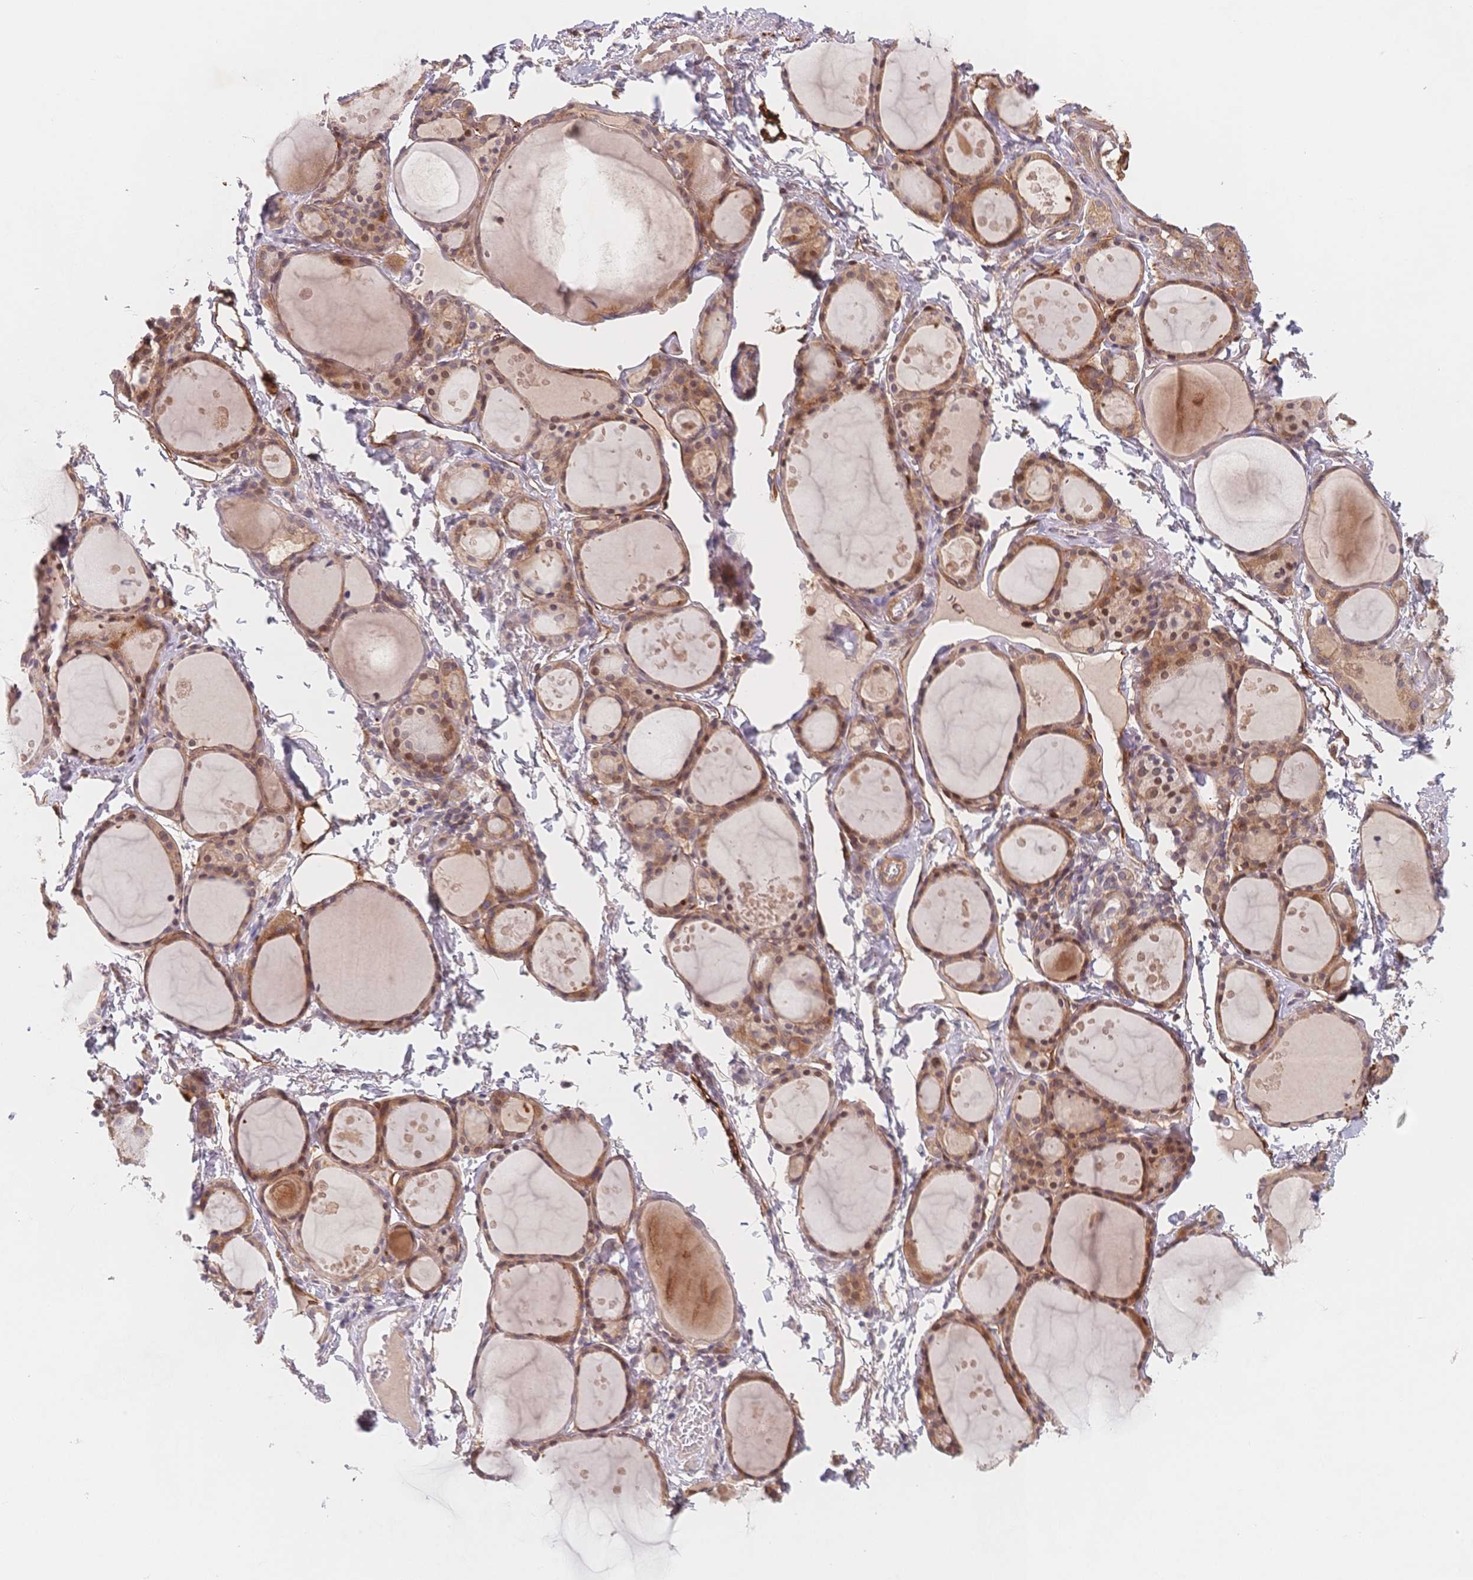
{"staining": {"intensity": "moderate", "quantity": ">75%", "location": "cytoplasmic/membranous"}, "tissue": "thyroid gland", "cell_type": "Glandular cells", "image_type": "normal", "snomed": [{"axis": "morphology", "description": "Normal tissue, NOS"}, {"axis": "topography", "description": "Thyroid gland"}], "caption": "Immunohistochemistry of benign human thyroid gland exhibits medium levels of moderate cytoplasmic/membranous staining in approximately >75% of glandular cells. (DAB IHC, brown staining for protein, blue staining for nuclei).", "gene": "C12orf75", "patient": {"sex": "male", "age": 68}}